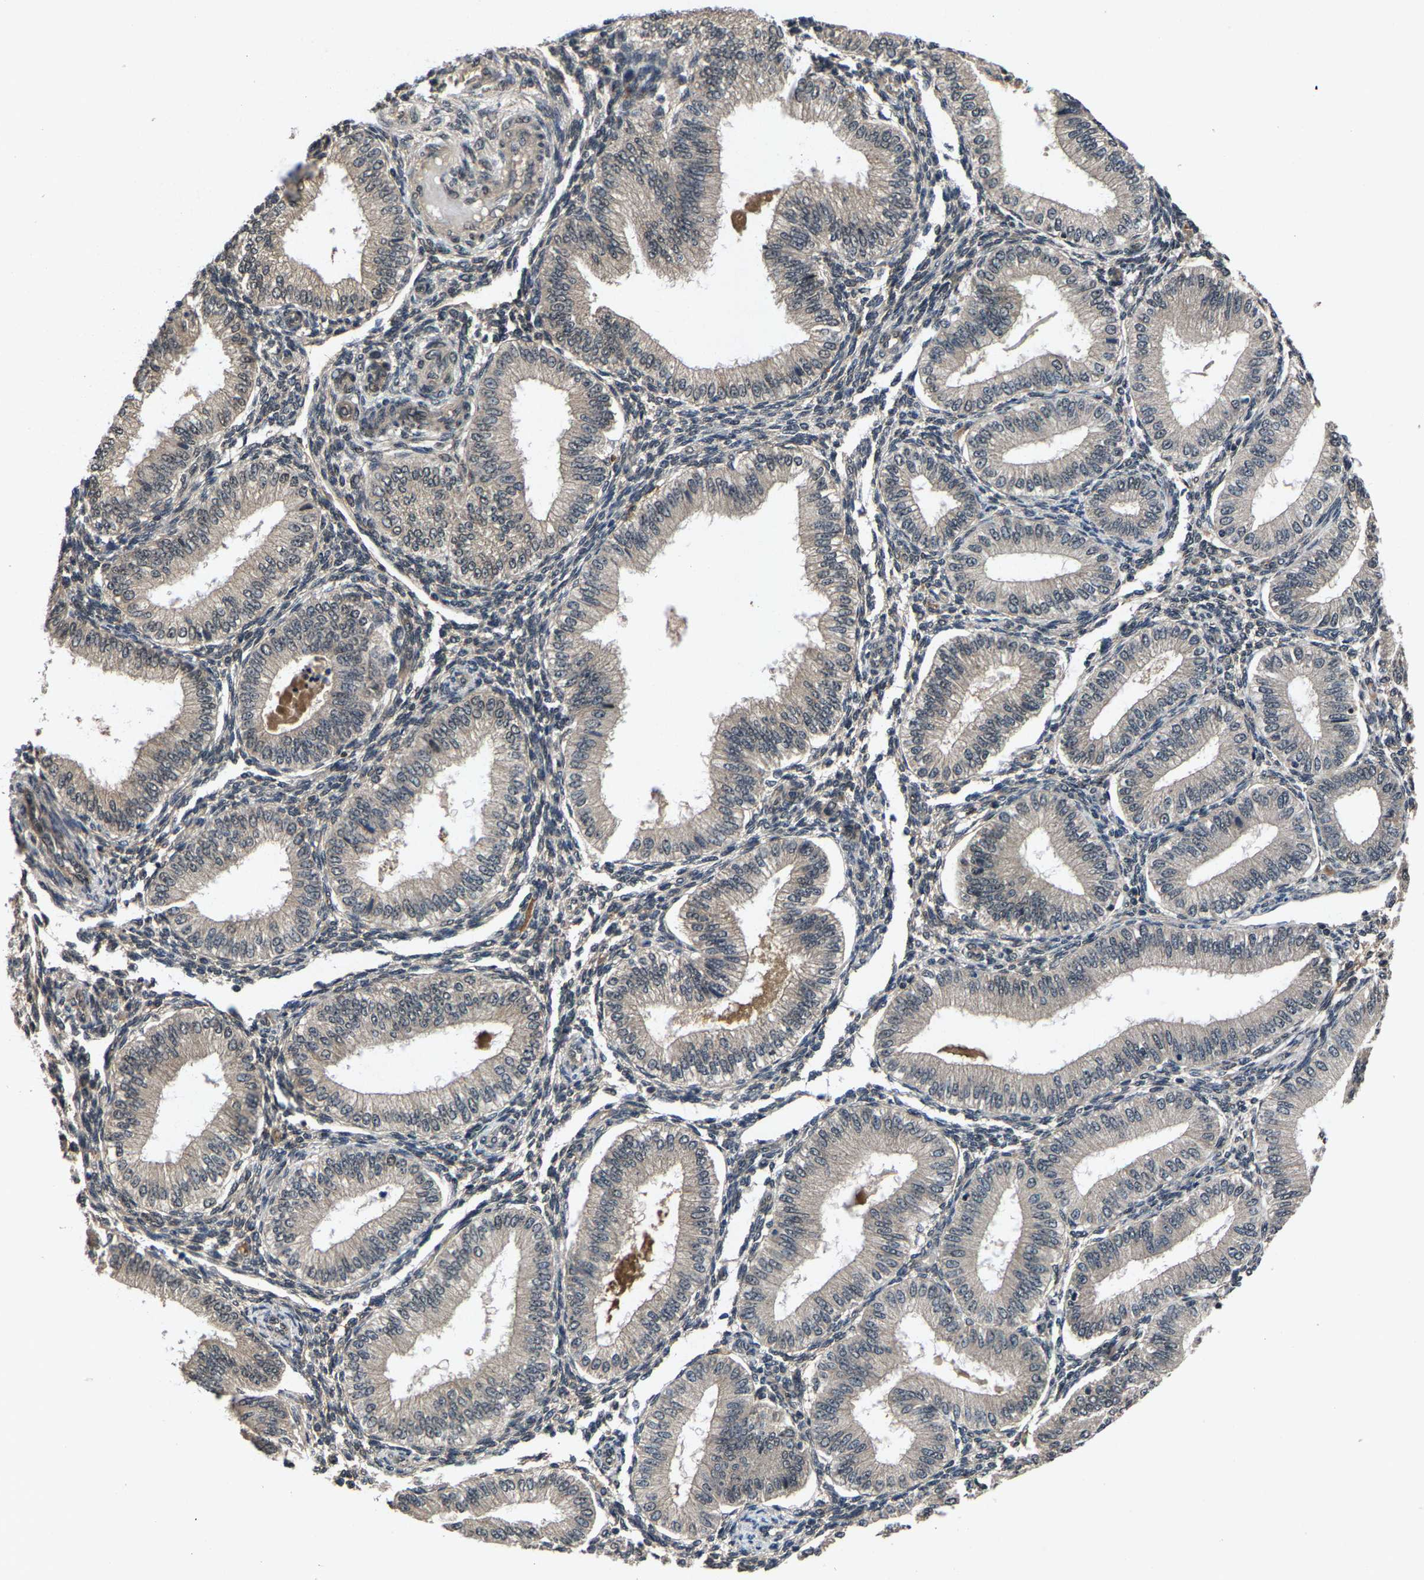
{"staining": {"intensity": "negative", "quantity": "none", "location": "none"}, "tissue": "endometrium", "cell_type": "Cells in endometrial stroma", "image_type": "normal", "snomed": [{"axis": "morphology", "description": "Normal tissue, NOS"}, {"axis": "topography", "description": "Endometrium"}], "caption": "Image shows no protein staining in cells in endometrial stroma of benign endometrium. (Immunohistochemistry (ihc), brightfield microscopy, high magnification).", "gene": "HUWE1", "patient": {"sex": "female", "age": 39}}